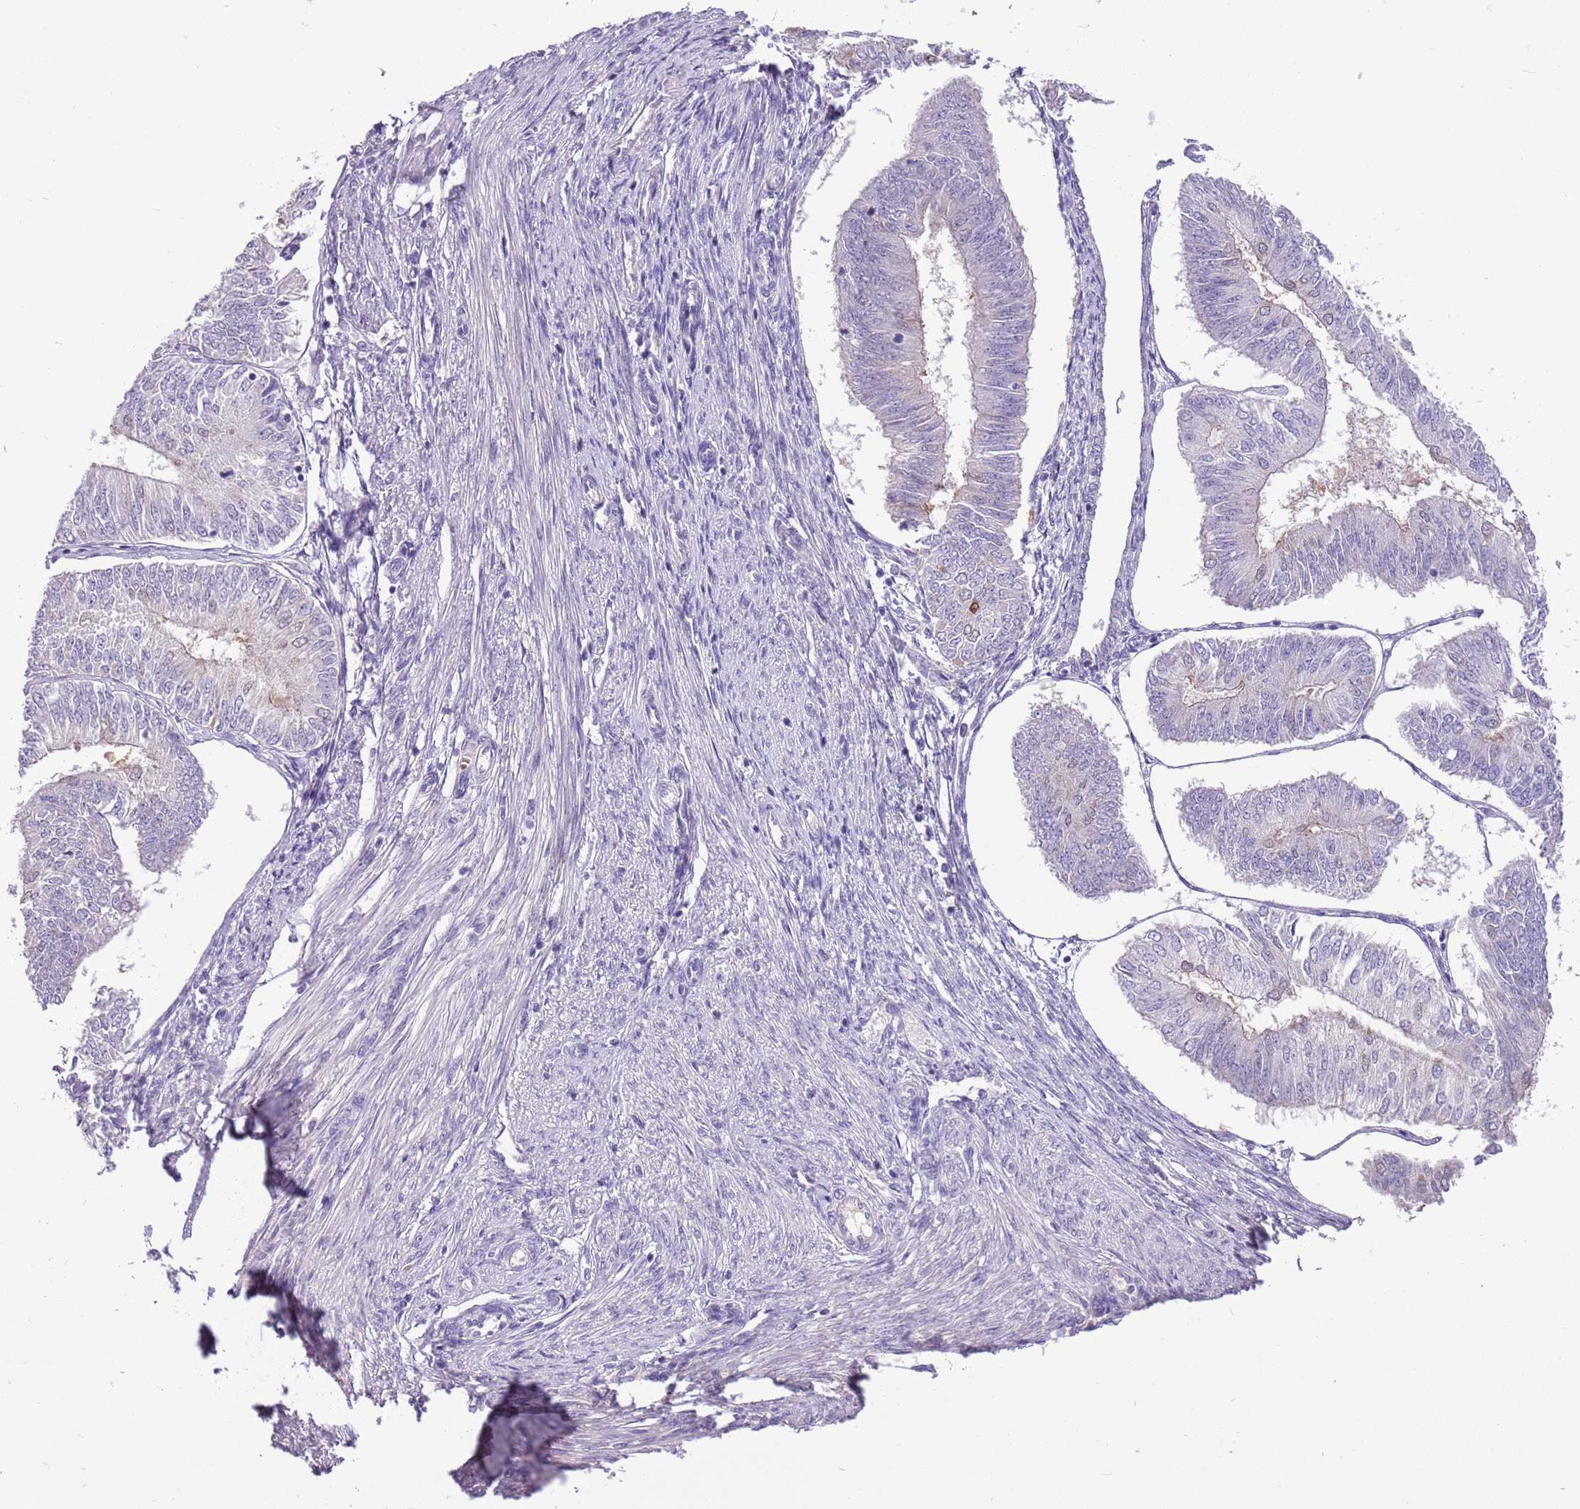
{"staining": {"intensity": "negative", "quantity": "none", "location": "none"}, "tissue": "endometrial cancer", "cell_type": "Tumor cells", "image_type": "cancer", "snomed": [{"axis": "morphology", "description": "Adenocarcinoma, NOS"}, {"axis": "topography", "description": "Endometrium"}], "caption": "Adenocarcinoma (endometrial) was stained to show a protein in brown. There is no significant staining in tumor cells.", "gene": "CFAP73", "patient": {"sex": "female", "age": 58}}